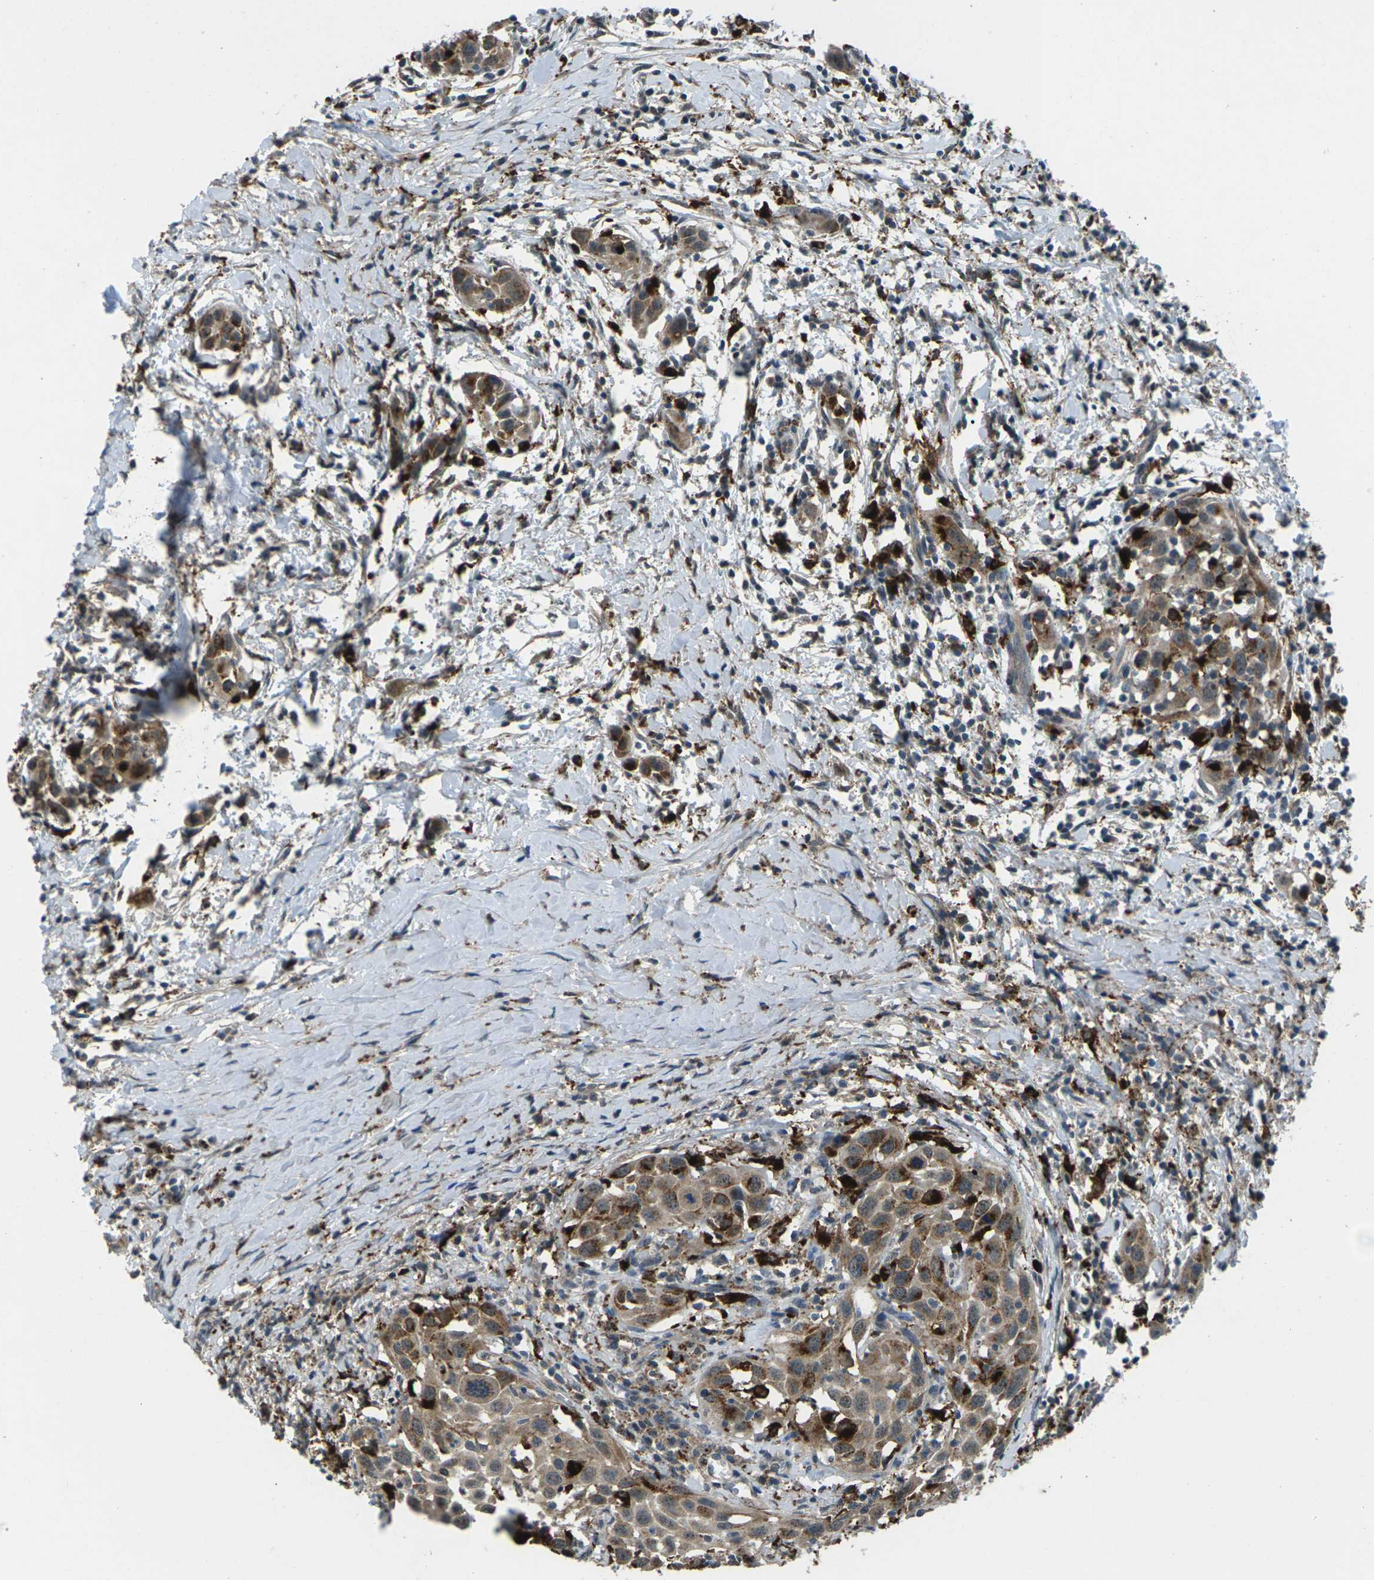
{"staining": {"intensity": "moderate", "quantity": ">75%", "location": "cytoplasmic/membranous"}, "tissue": "head and neck cancer", "cell_type": "Tumor cells", "image_type": "cancer", "snomed": [{"axis": "morphology", "description": "Squamous cell carcinoma, NOS"}, {"axis": "topography", "description": "Oral tissue"}, {"axis": "topography", "description": "Head-Neck"}], "caption": "Human squamous cell carcinoma (head and neck) stained with a protein marker demonstrates moderate staining in tumor cells.", "gene": "SLC31A2", "patient": {"sex": "female", "age": 50}}